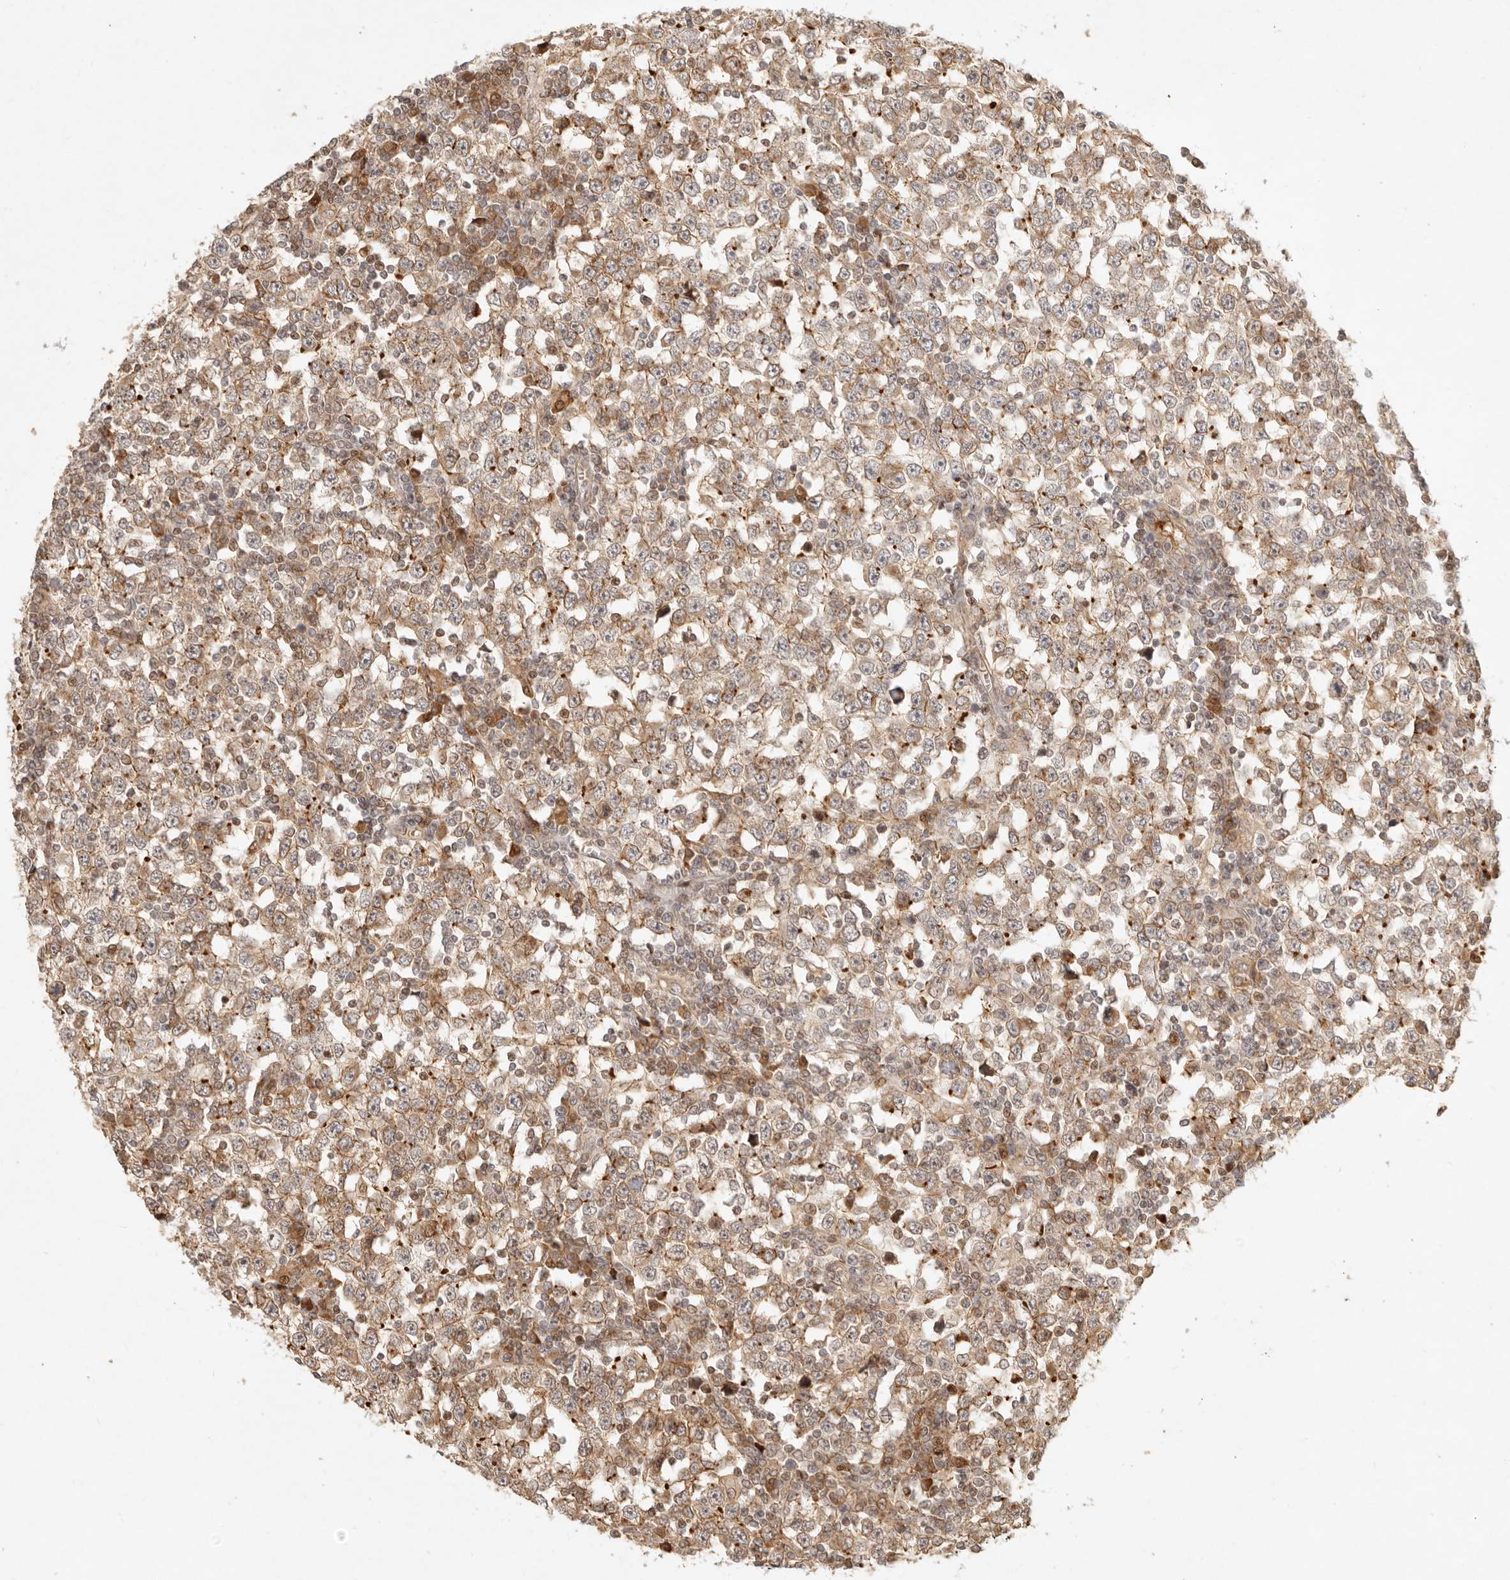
{"staining": {"intensity": "moderate", "quantity": ">75%", "location": "cytoplasmic/membranous"}, "tissue": "testis cancer", "cell_type": "Tumor cells", "image_type": "cancer", "snomed": [{"axis": "morphology", "description": "Seminoma, NOS"}, {"axis": "topography", "description": "Testis"}], "caption": "Approximately >75% of tumor cells in testis cancer exhibit moderate cytoplasmic/membranous protein positivity as visualized by brown immunohistochemical staining.", "gene": "KLHL38", "patient": {"sex": "male", "age": 65}}